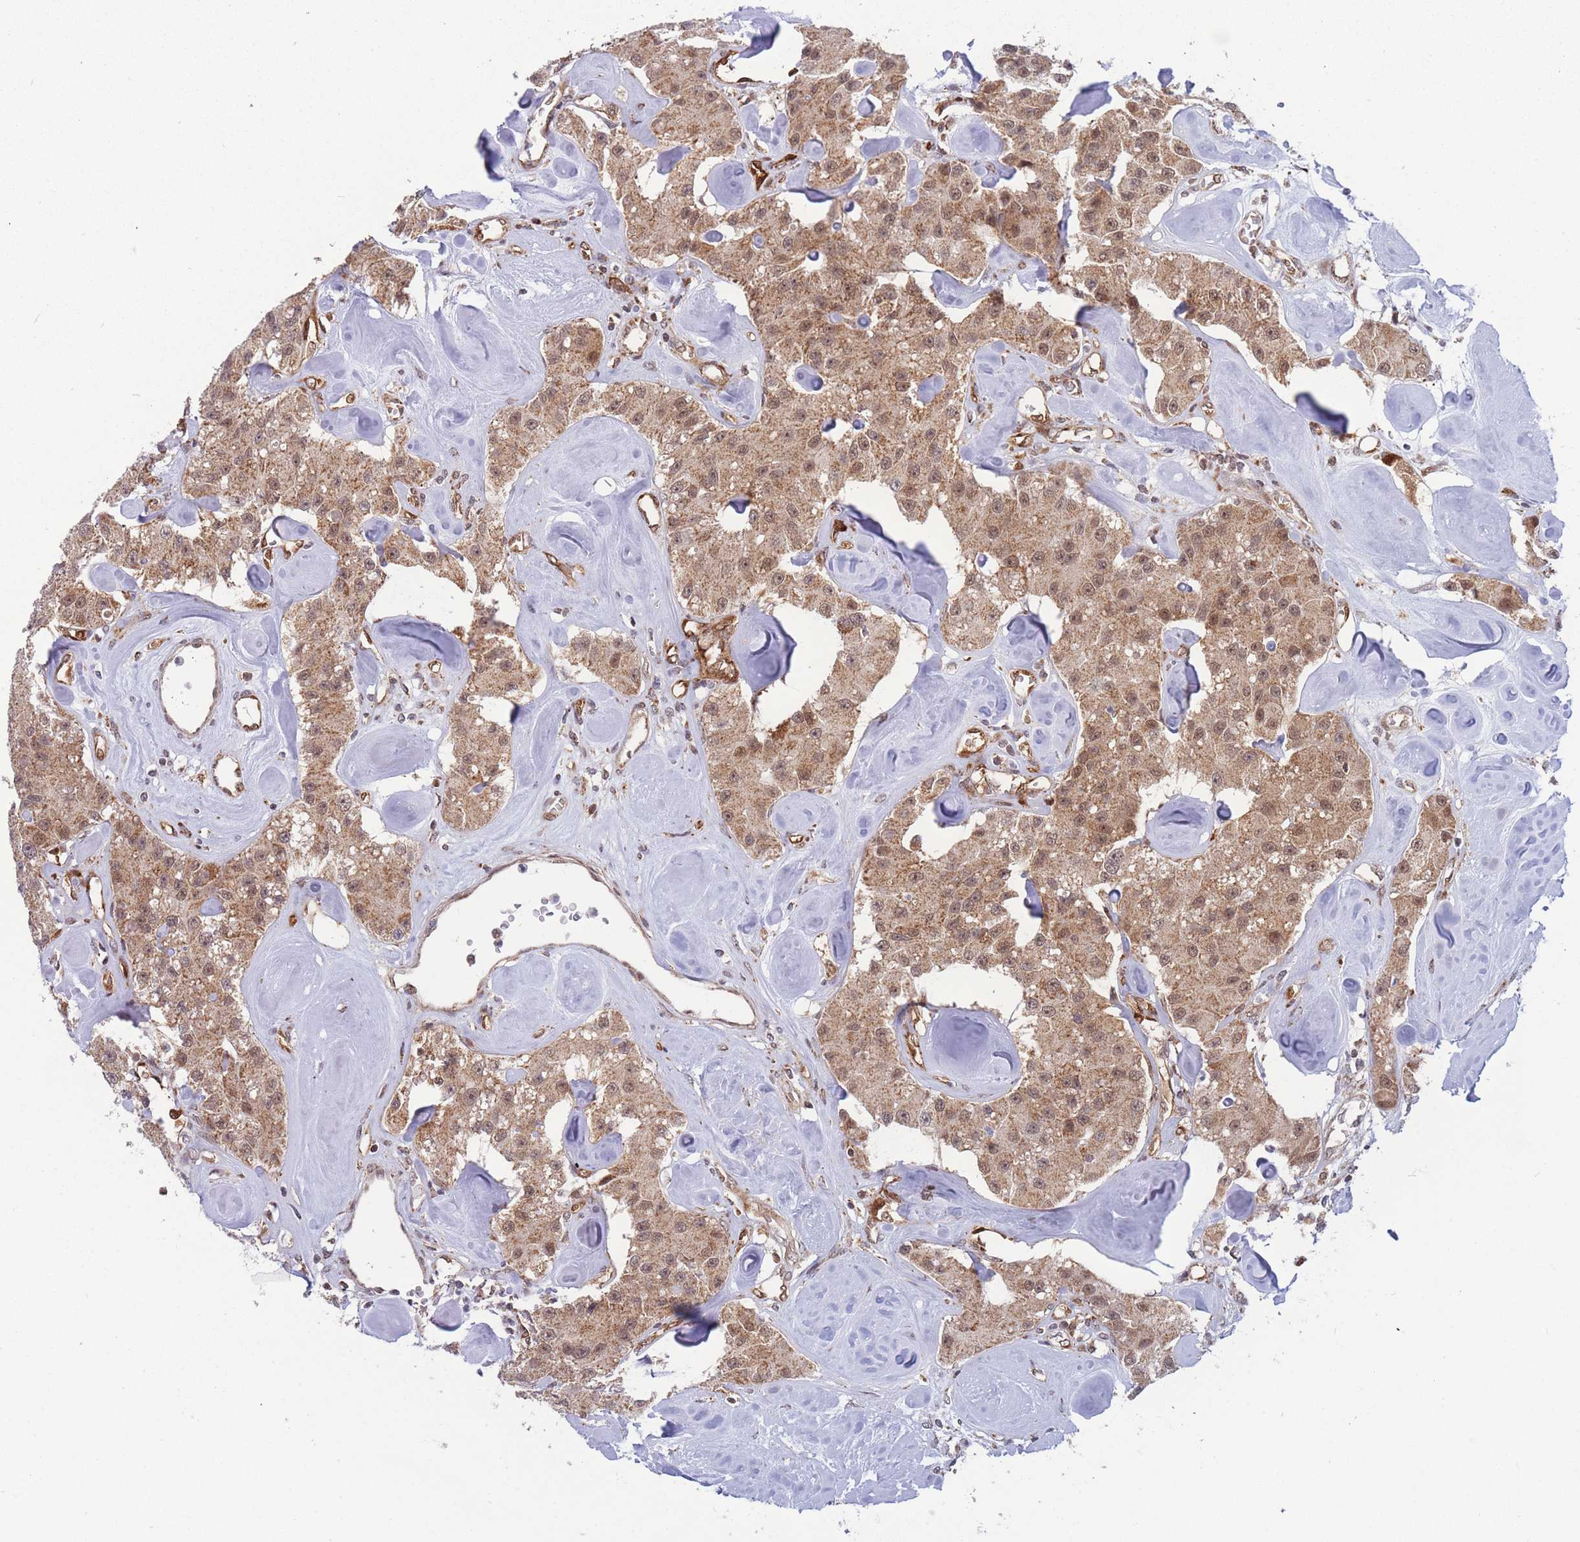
{"staining": {"intensity": "moderate", "quantity": ">75%", "location": "cytoplasmic/membranous,nuclear"}, "tissue": "carcinoid", "cell_type": "Tumor cells", "image_type": "cancer", "snomed": [{"axis": "morphology", "description": "Carcinoid, malignant, NOS"}, {"axis": "topography", "description": "Pancreas"}], "caption": "There is medium levels of moderate cytoplasmic/membranous and nuclear expression in tumor cells of carcinoid (malignant), as demonstrated by immunohistochemical staining (brown color).", "gene": "BOD1L1", "patient": {"sex": "male", "age": 41}}